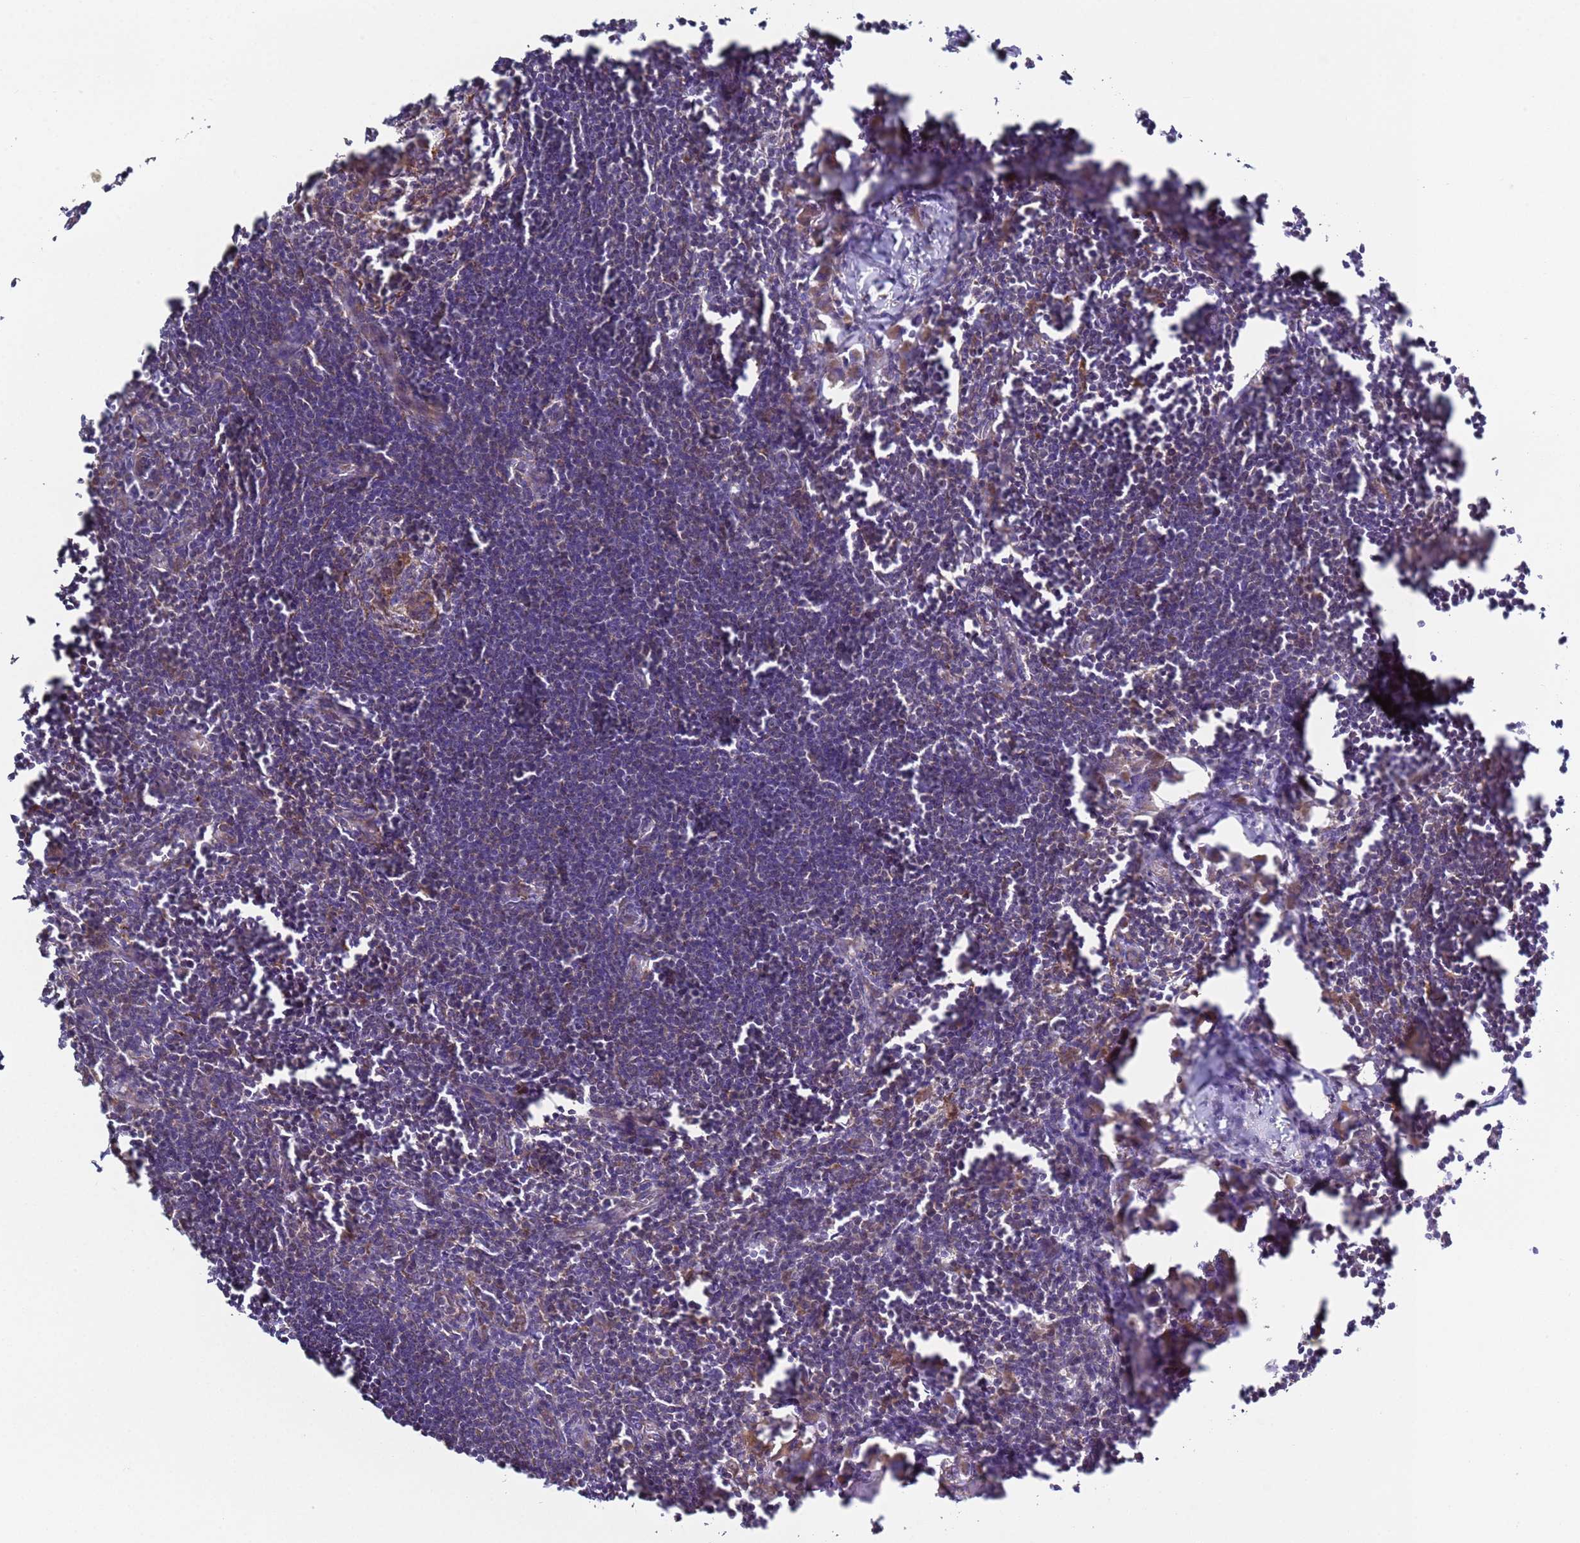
{"staining": {"intensity": "negative", "quantity": "none", "location": "none"}, "tissue": "lymph node", "cell_type": "Germinal center cells", "image_type": "normal", "snomed": [{"axis": "morphology", "description": "Normal tissue, NOS"}, {"axis": "morphology", "description": "Malignant melanoma, Metastatic site"}, {"axis": "topography", "description": "Lymph node"}], "caption": "Histopathology image shows no significant protein staining in germinal center cells of benign lymph node.", "gene": "DIP2B", "patient": {"sex": "male", "age": 41}}